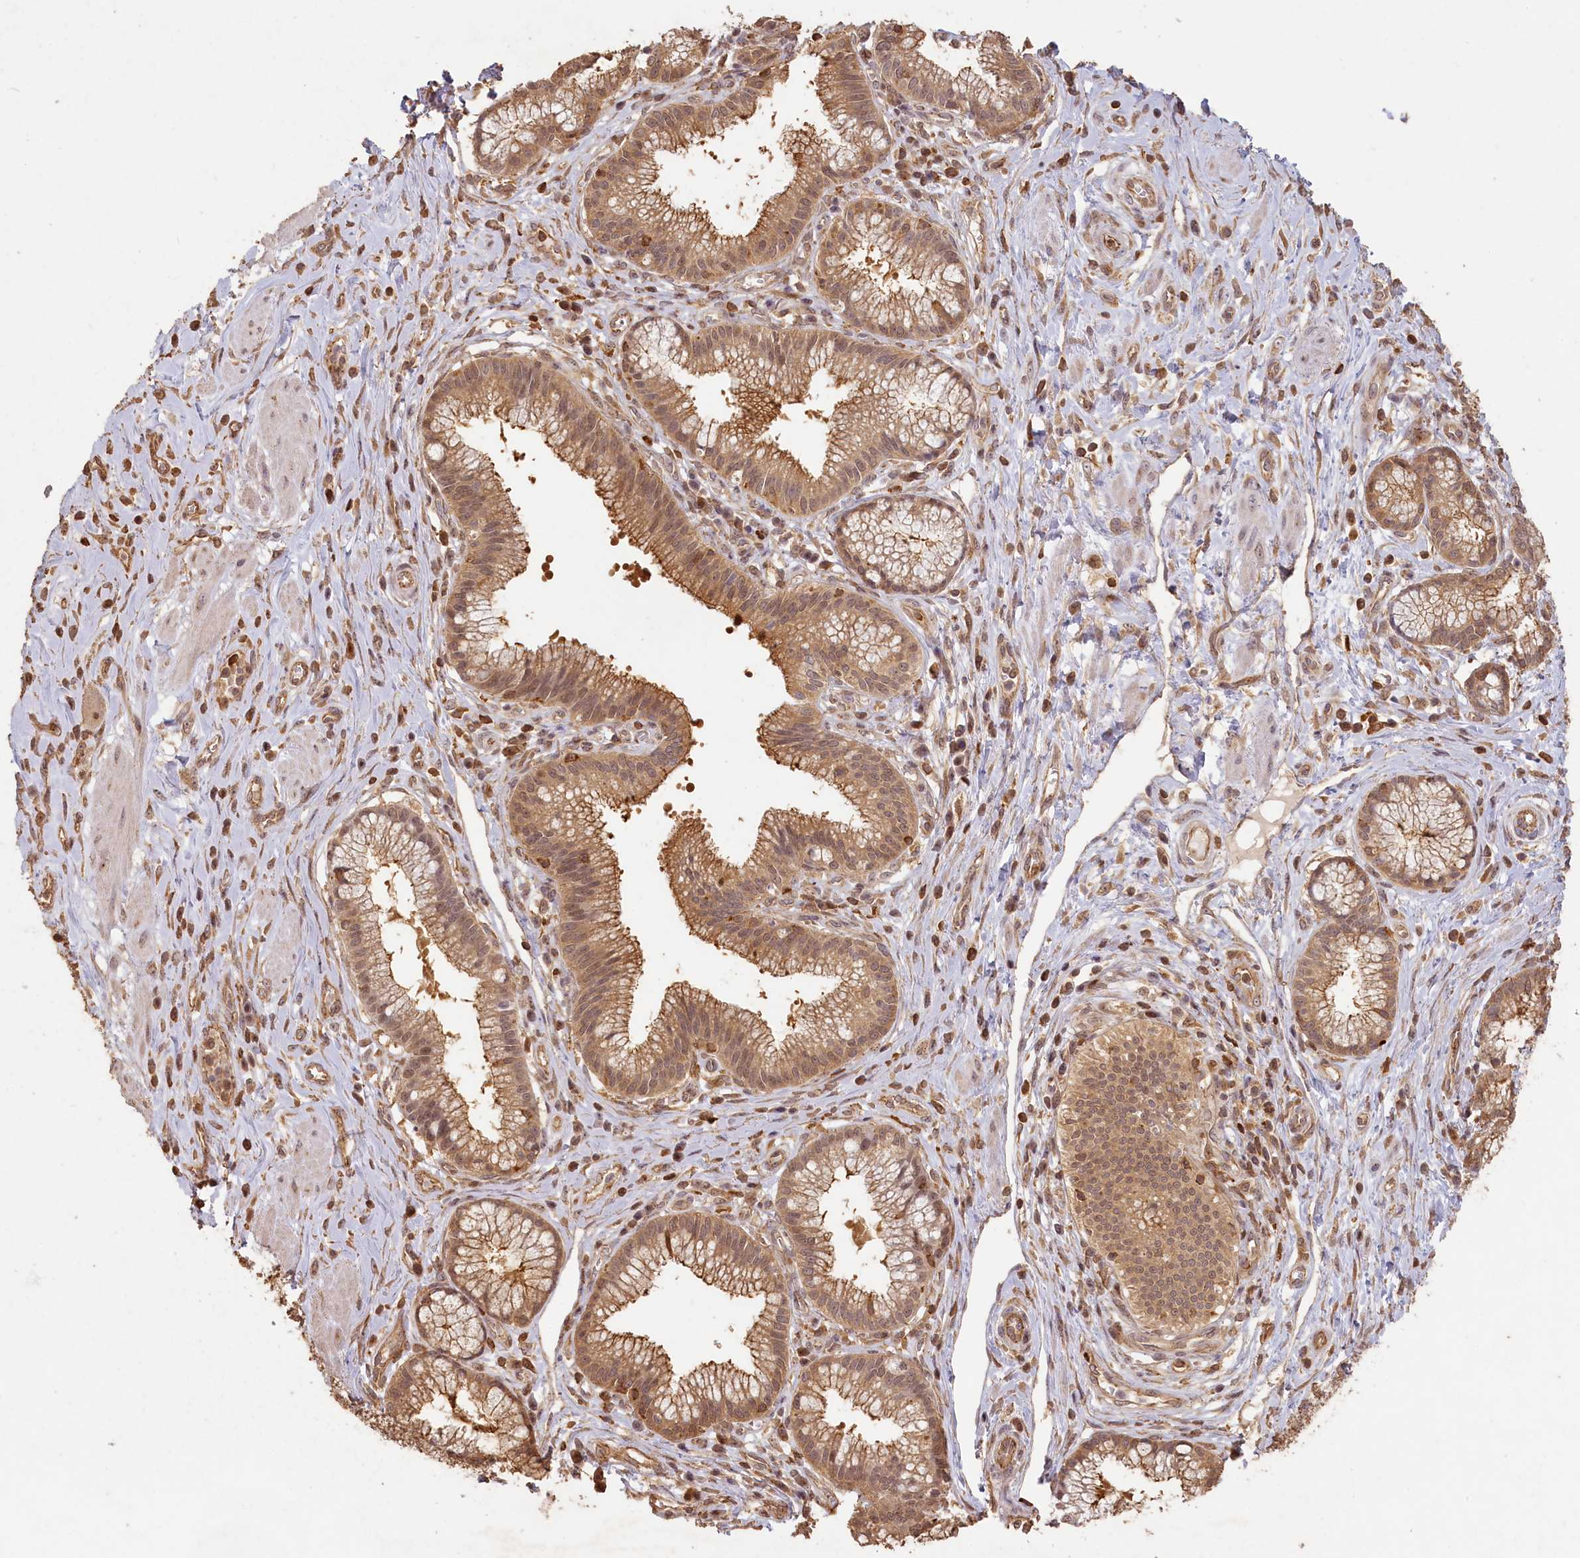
{"staining": {"intensity": "moderate", "quantity": ">75%", "location": "cytoplasmic/membranous"}, "tissue": "pancreatic cancer", "cell_type": "Tumor cells", "image_type": "cancer", "snomed": [{"axis": "morphology", "description": "Adenocarcinoma, NOS"}, {"axis": "topography", "description": "Pancreas"}], "caption": "The micrograph exhibits staining of pancreatic cancer (adenocarcinoma), revealing moderate cytoplasmic/membranous protein expression (brown color) within tumor cells.", "gene": "MADD", "patient": {"sex": "male", "age": 72}}